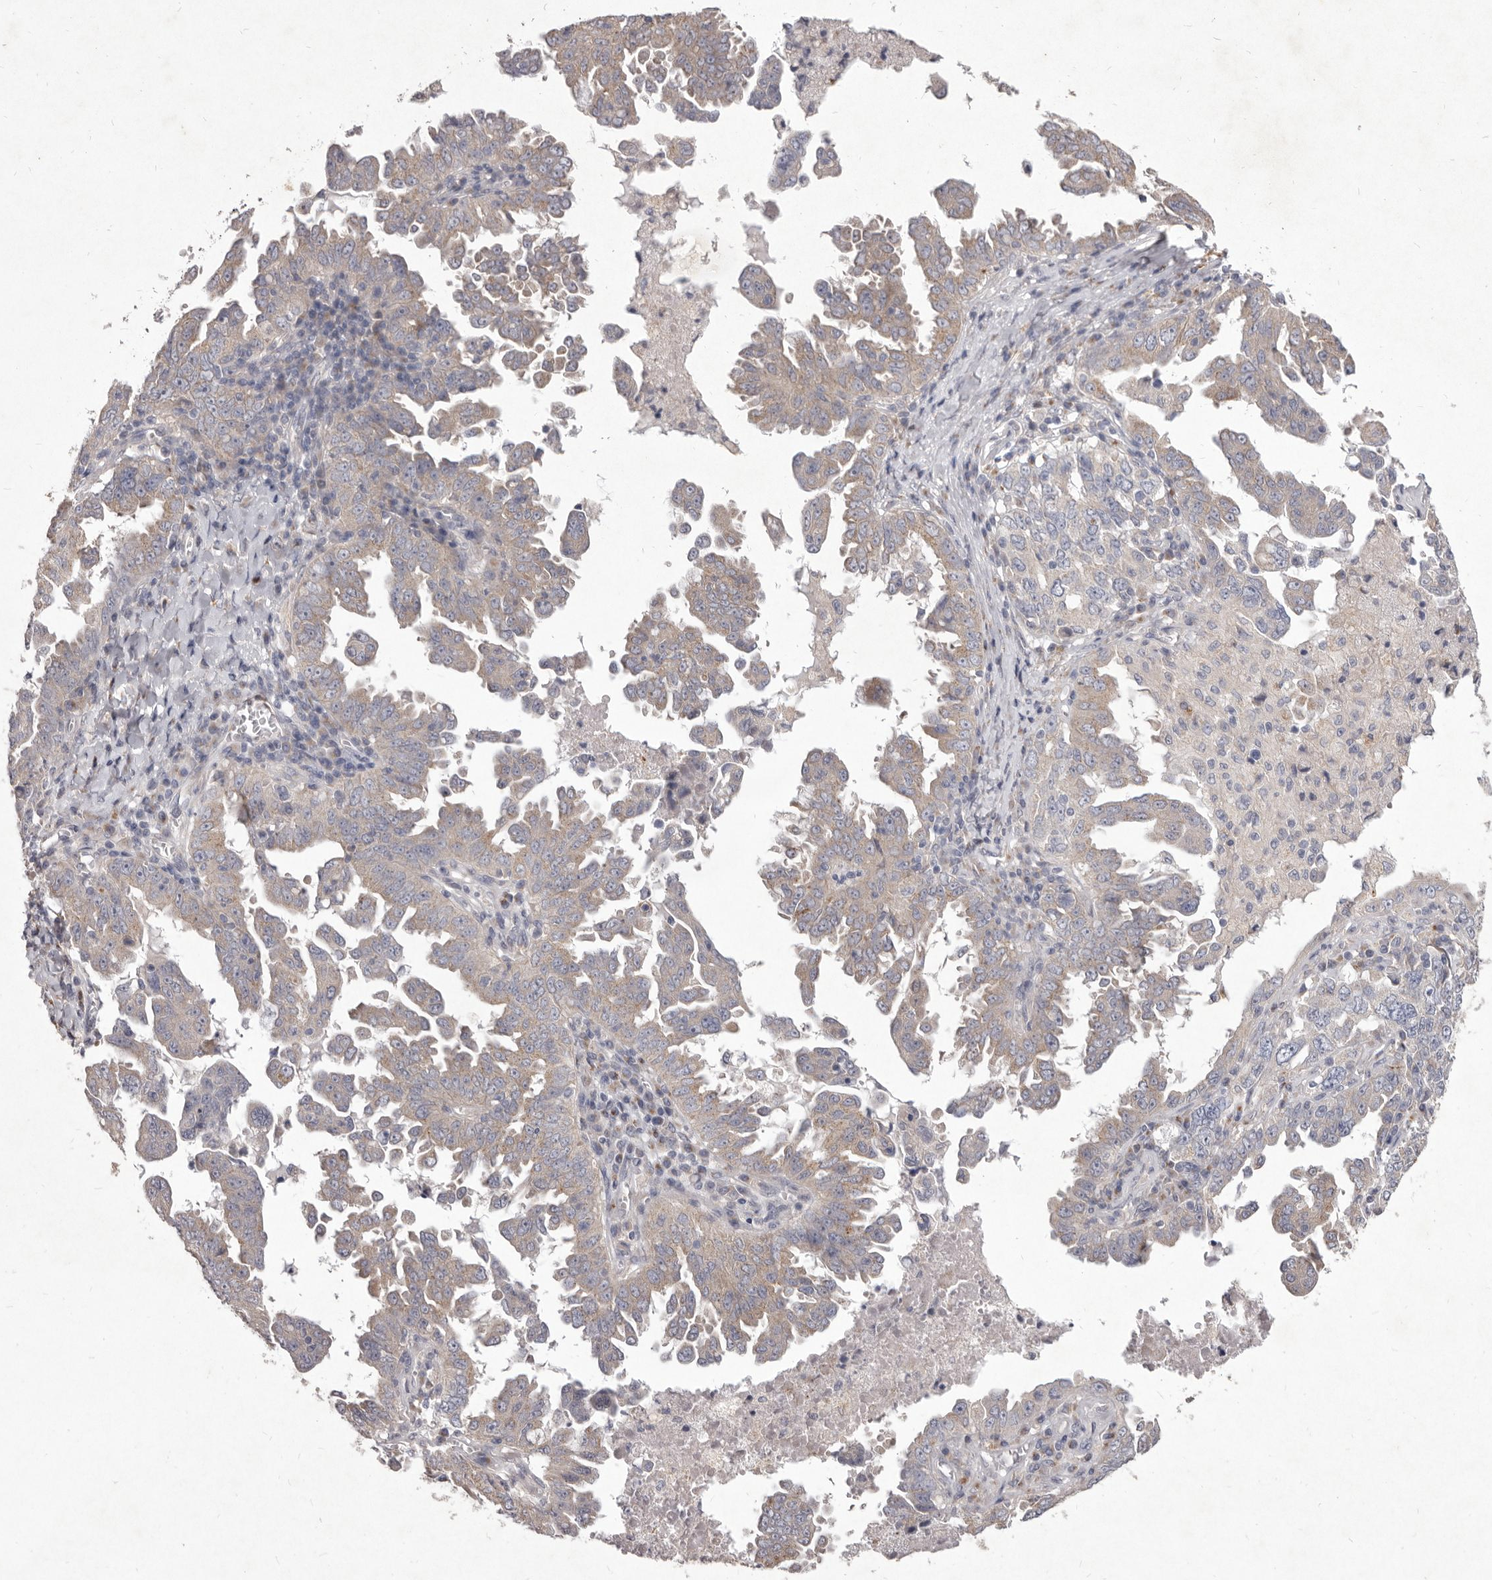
{"staining": {"intensity": "weak", "quantity": ">75%", "location": "cytoplasmic/membranous"}, "tissue": "ovarian cancer", "cell_type": "Tumor cells", "image_type": "cancer", "snomed": [{"axis": "morphology", "description": "Carcinoma, endometroid"}, {"axis": "topography", "description": "Ovary"}], "caption": "Protein positivity by IHC exhibits weak cytoplasmic/membranous expression in approximately >75% of tumor cells in ovarian endometroid carcinoma.", "gene": "P2RX6", "patient": {"sex": "female", "age": 62}}